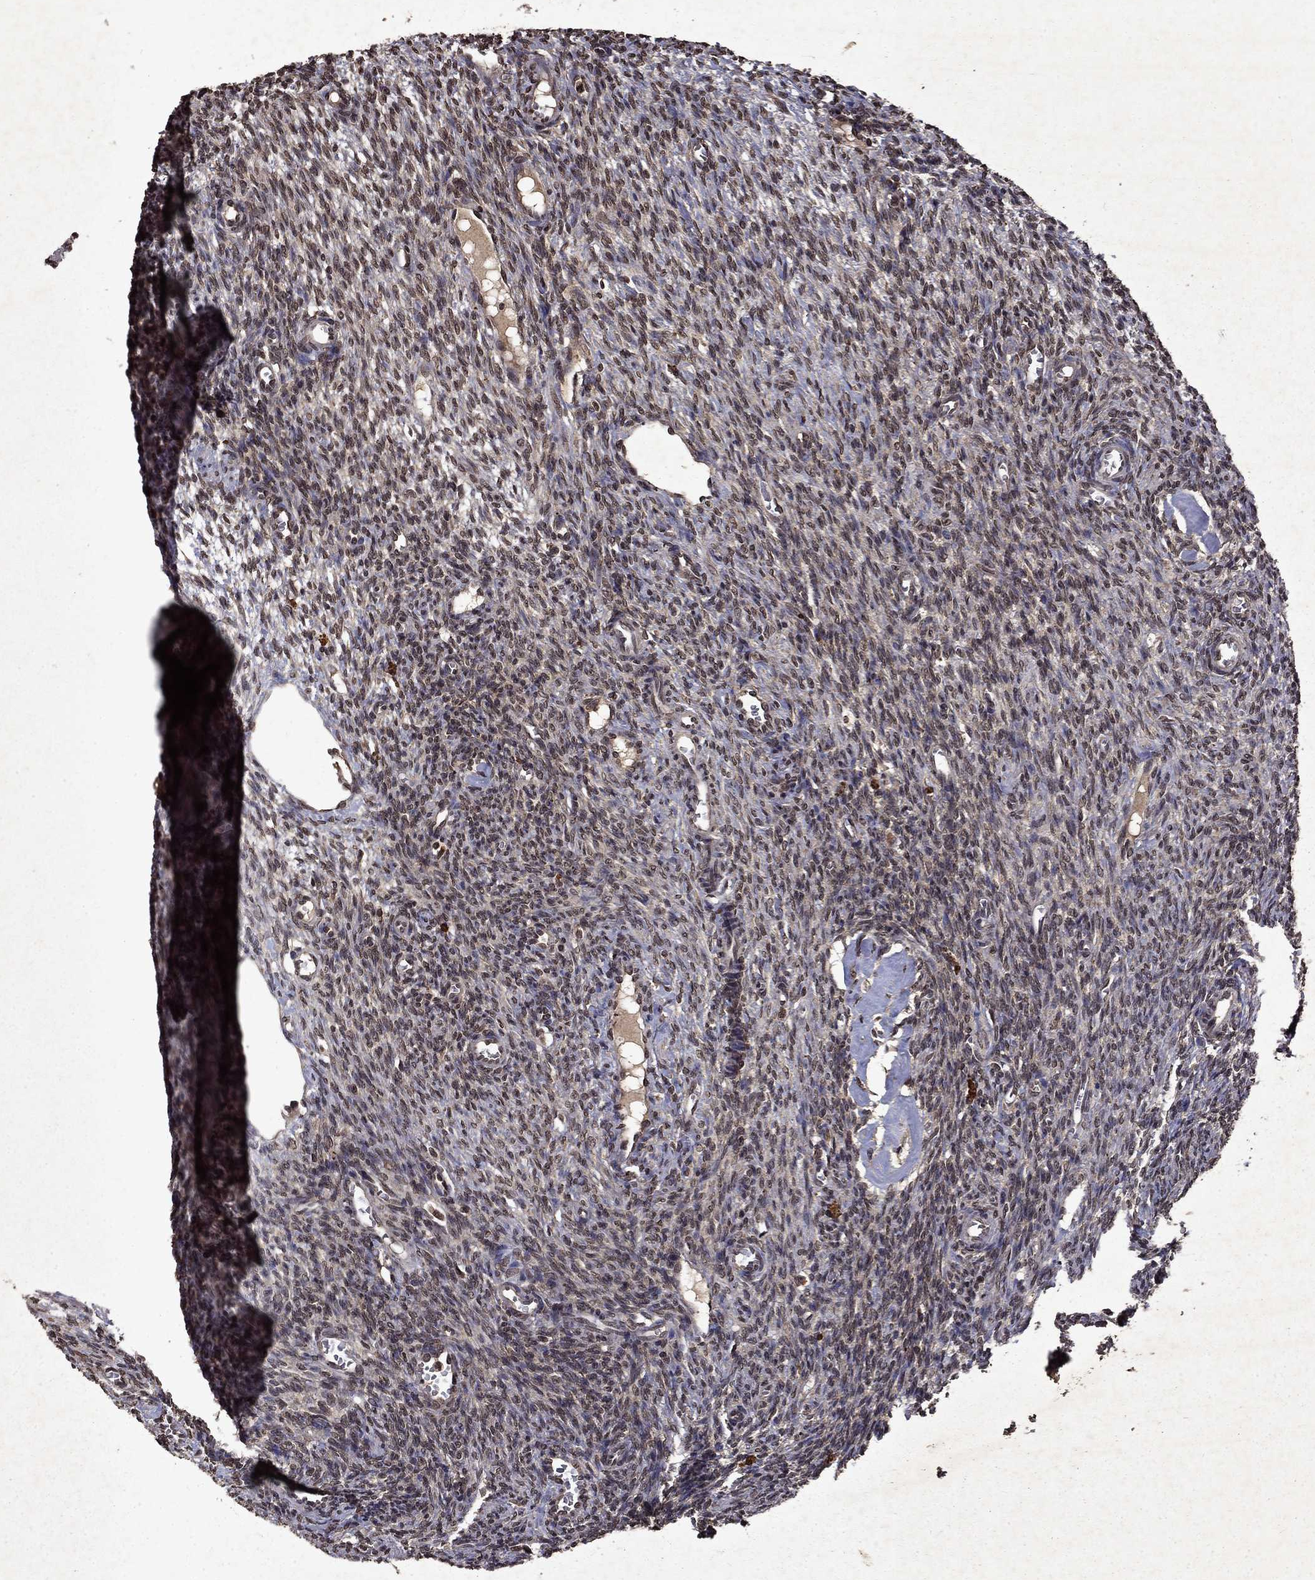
{"staining": {"intensity": "moderate", "quantity": ">75%", "location": "nuclear"}, "tissue": "ovary", "cell_type": "Ovarian stroma cells", "image_type": "normal", "snomed": [{"axis": "morphology", "description": "Normal tissue, NOS"}, {"axis": "topography", "description": "Ovary"}], "caption": "Ovary stained with DAB (3,3'-diaminobenzidine) immunohistochemistry (IHC) displays medium levels of moderate nuclear expression in about >75% of ovarian stroma cells.", "gene": "PIN4", "patient": {"sex": "female", "age": 27}}